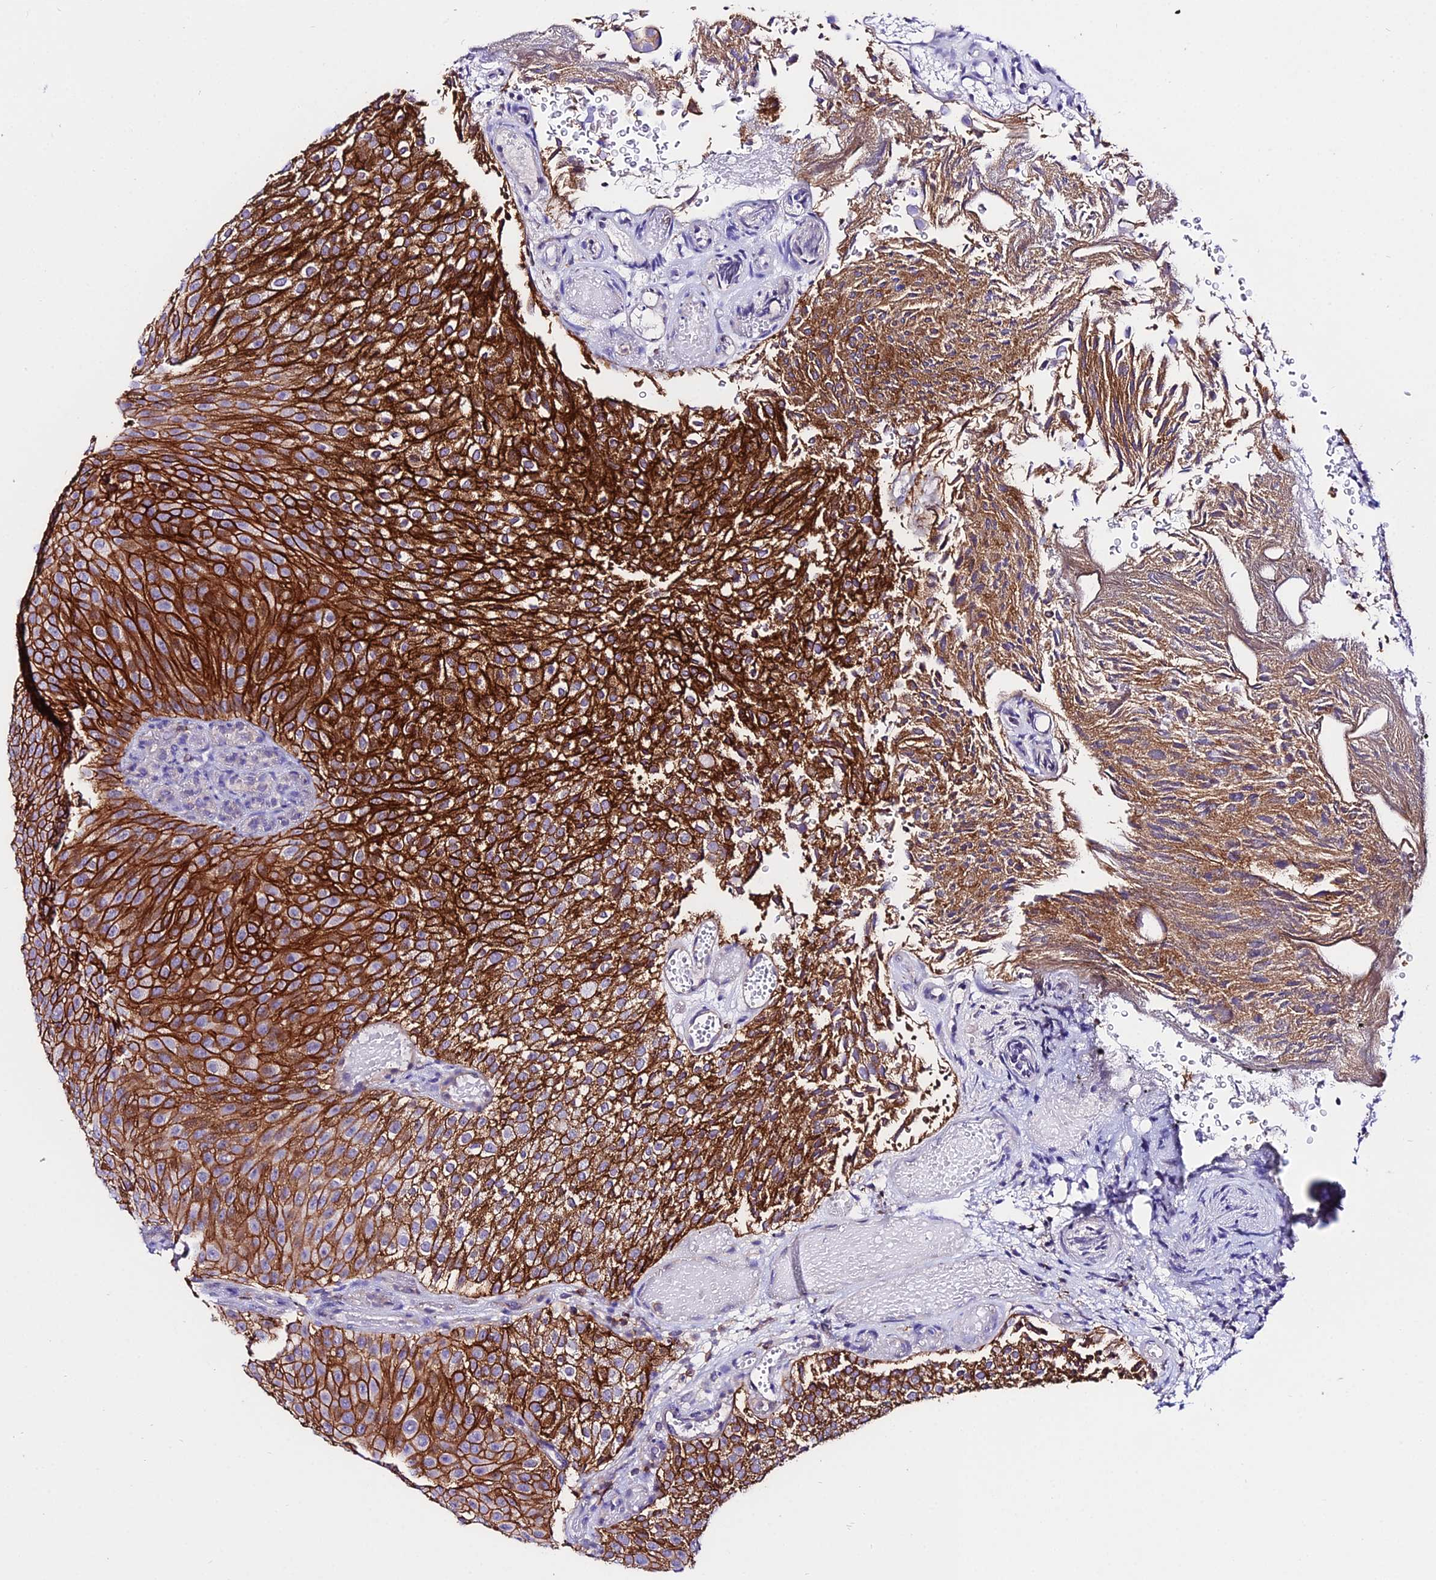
{"staining": {"intensity": "strong", "quantity": ">75%", "location": "cytoplasmic/membranous"}, "tissue": "urothelial cancer", "cell_type": "Tumor cells", "image_type": "cancer", "snomed": [{"axis": "morphology", "description": "Urothelial carcinoma, Low grade"}, {"axis": "topography", "description": "Urinary bladder"}], "caption": "Human low-grade urothelial carcinoma stained with a protein marker reveals strong staining in tumor cells.", "gene": "S100A16", "patient": {"sex": "male", "age": 78}}